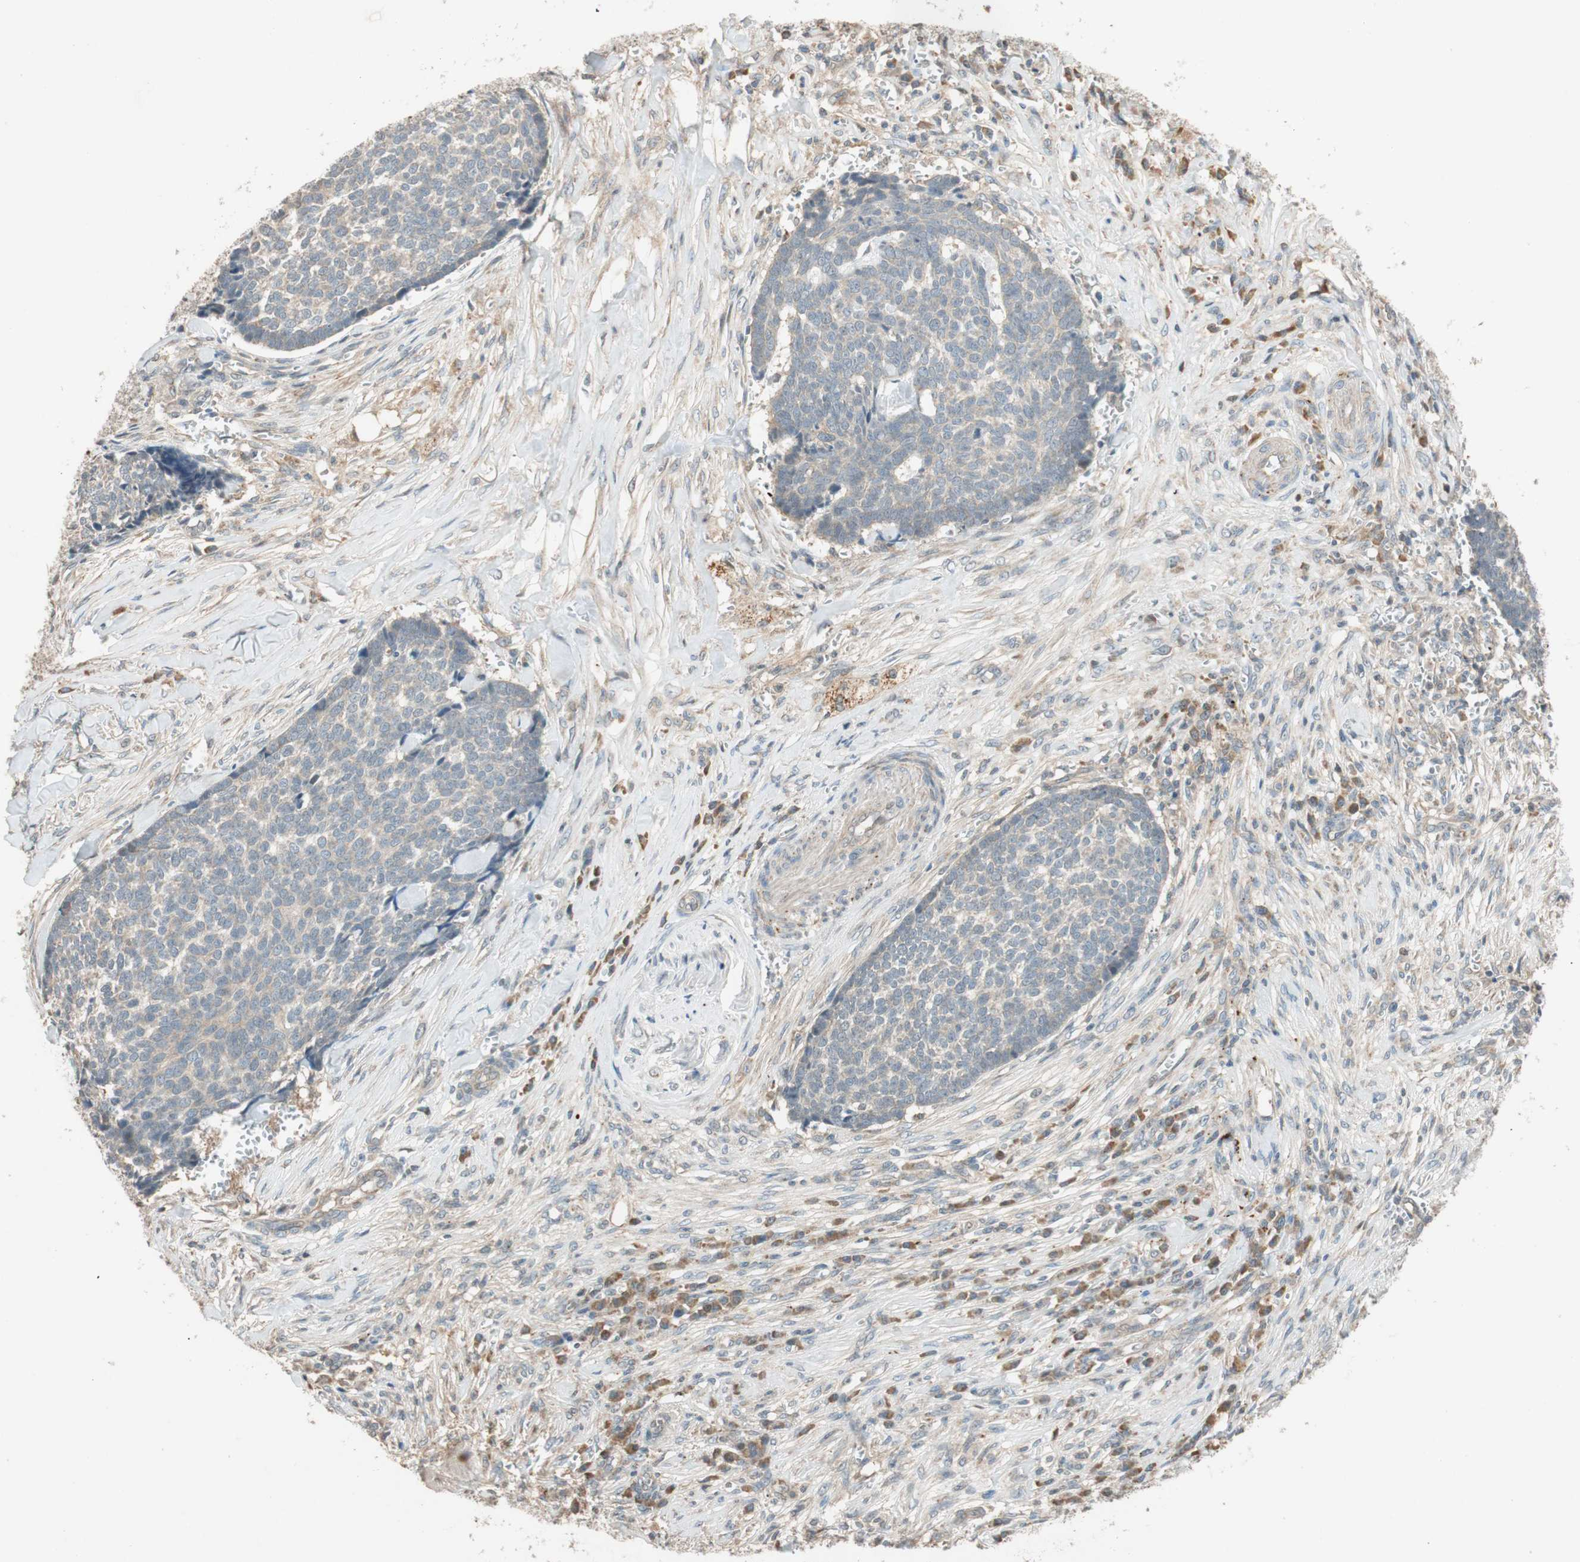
{"staining": {"intensity": "weak", "quantity": ">75%", "location": "cytoplasmic/membranous"}, "tissue": "skin cancer", "cell_type": "Tumor cells", "image_type": "cancer", "snomed": [{"axis": "morphology", "description": "Basal cell carcinoma"}, {"axis": "topography", "description": "Skin"}], "caption": "Protein staining demonstrates weak cytoplasmic/membranous positivity in about >75% of tumor cells in skin basal cell carcinoma.", "gene": "GLB1", "patient": {"sex": "male", "age": 84}}